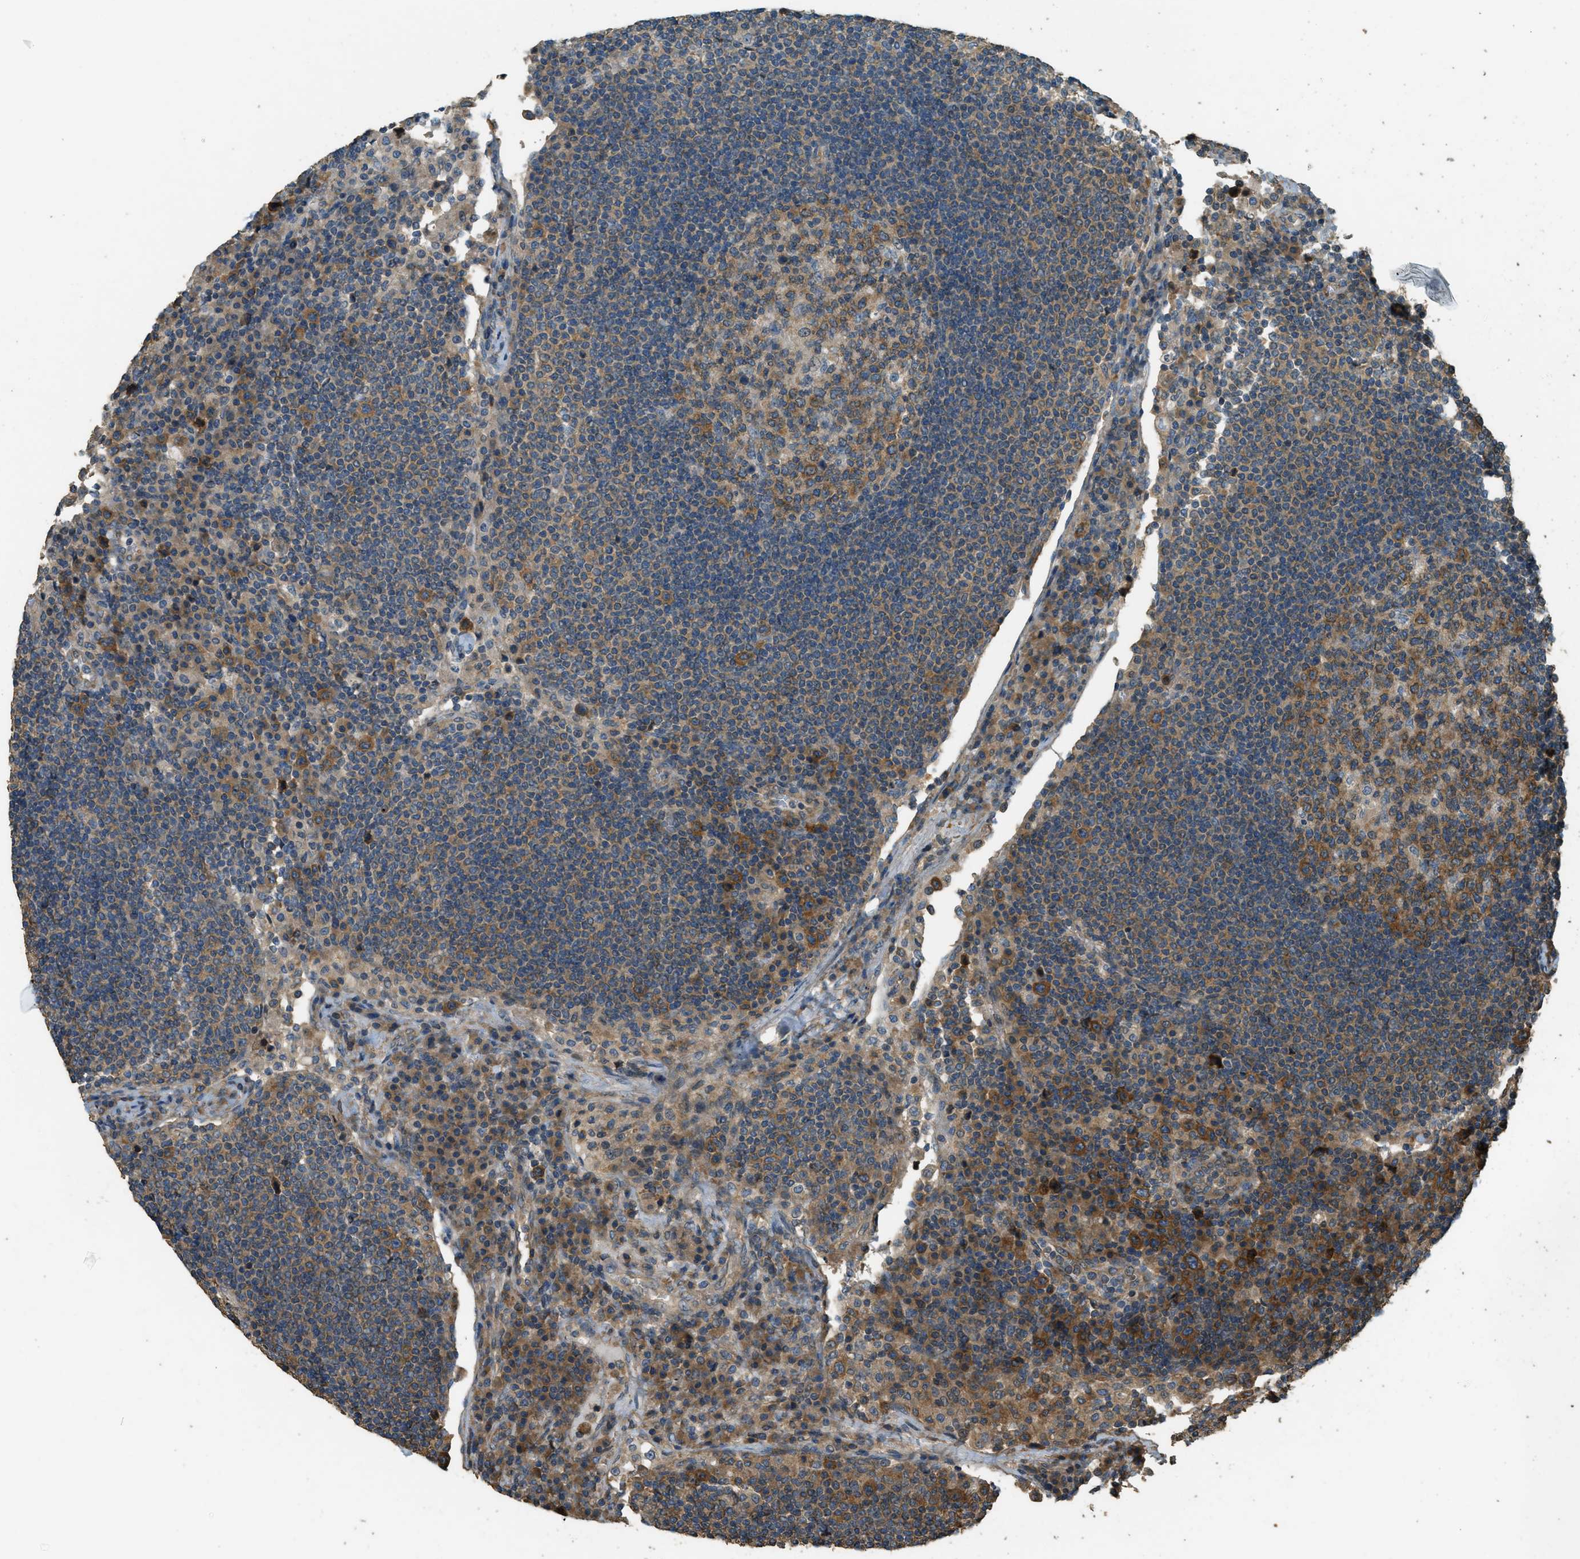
{"staining": {"intensity": "moderate", "quantity": "25%-75%", "location": "cytoplasmic/membranous"}, "tissue": "lymph node", "cell_type": "Germinal center cells", "image_type": "normal", "snomed": [{"axis": "morphology", "description": "Normal tissue, NOS"}, {"axis": "topography", "description": "Lymph node"}], "caption": "Immunohistochemical staining of normal lymph node exhibits moderate cytoplasmic/membranous protein positivity in approximately 25%-75% of germinal center cells.", "gene": "MARS1", "patient": {"sex": "female", "age": 53}}